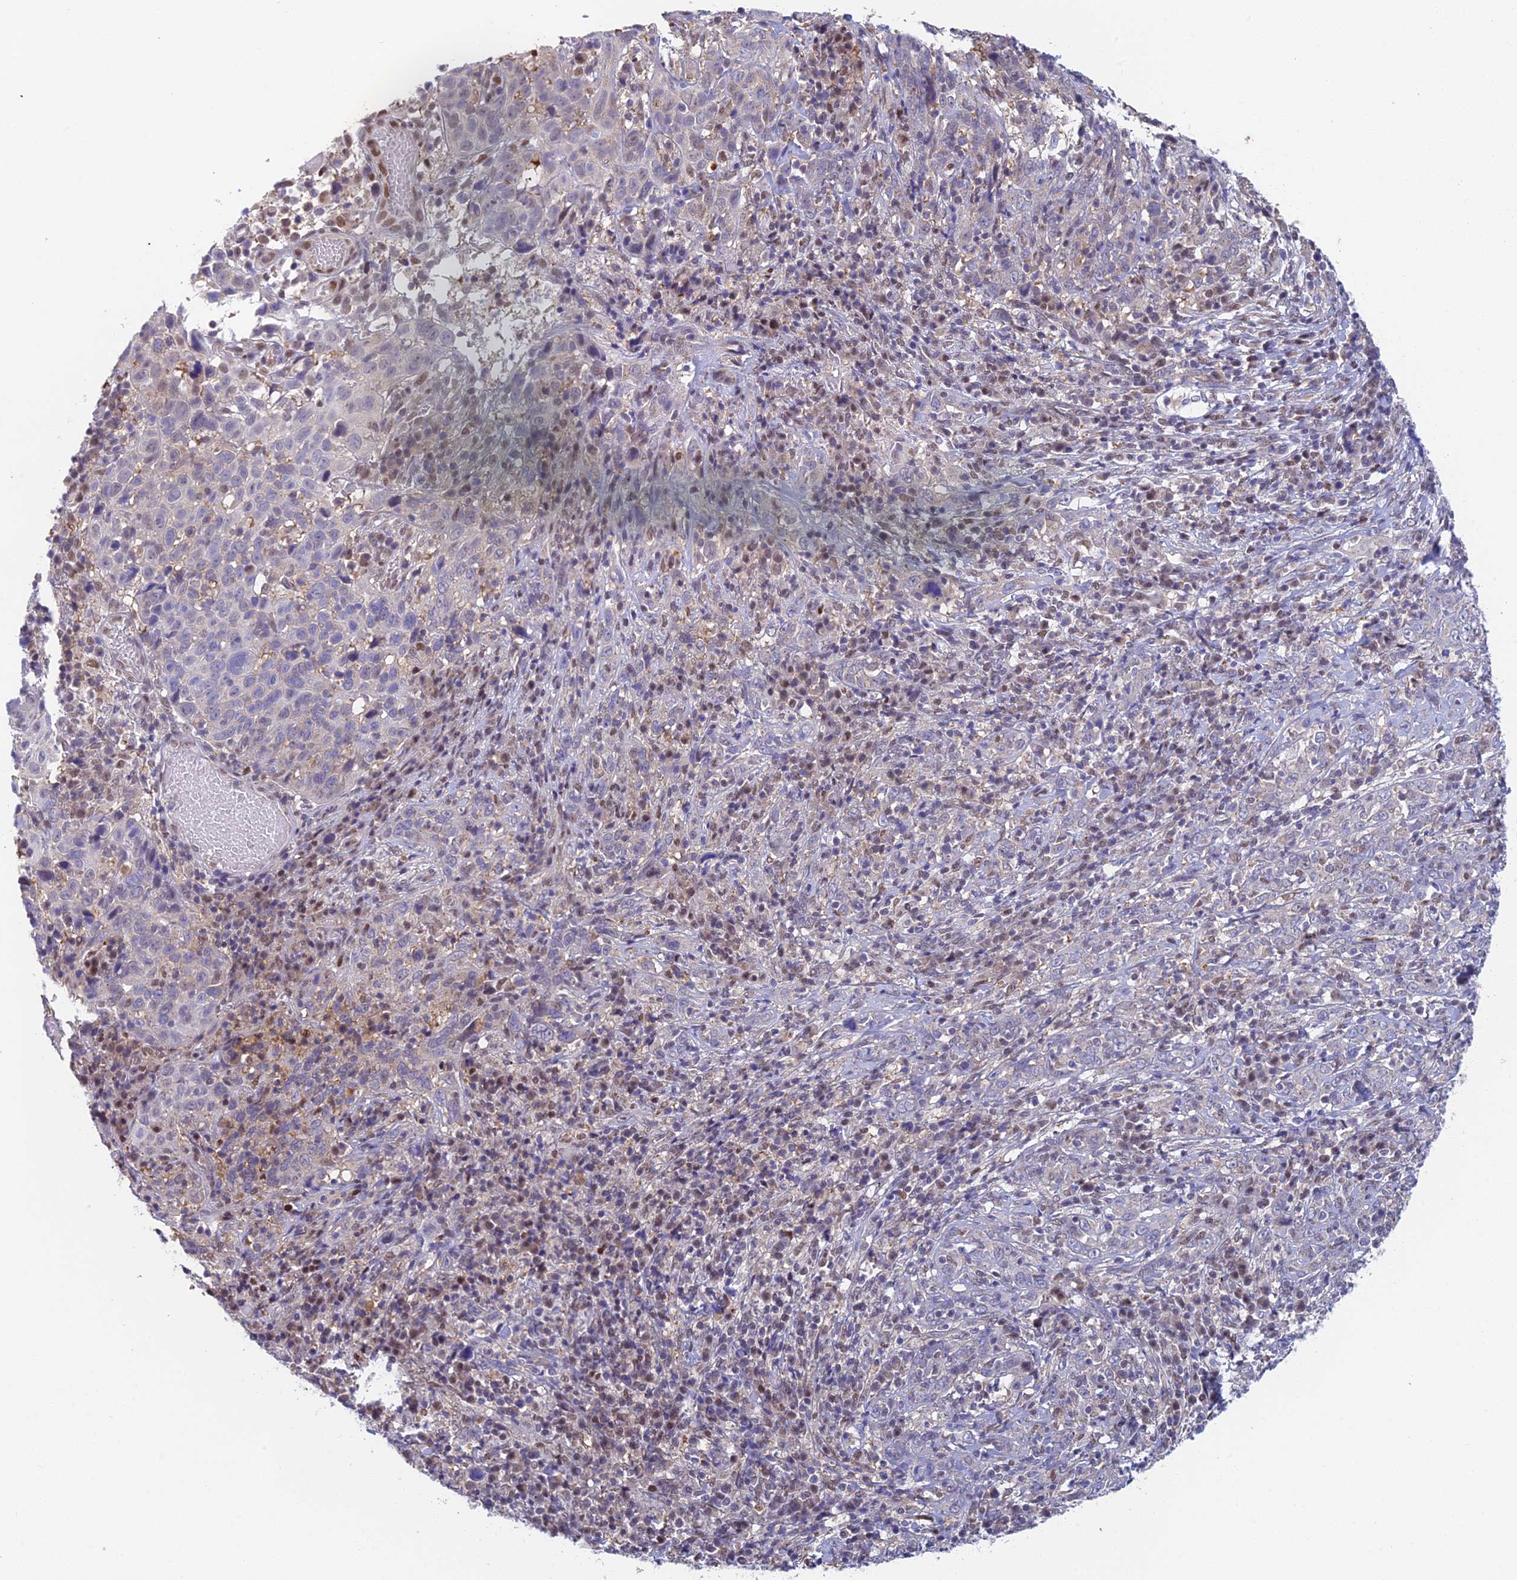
{"staining": {"intensity": "negative", "quantity": "none", "location": "none"}, "tissue": "cervical cancer", "cell_type": "Tumor cells", "image_type": "cancer", "snomed": [{"axis": "morphology", "description": "Squamous cell carcinoma, NOS"}, {"axis": "topography", "description": "Cervix"}], "caption": "Micrograph shows no significant protein positivity in tumor cells of cervical cancer.", "gene": "MRPL17", "patient": {"sex": "female", "age": 46}}